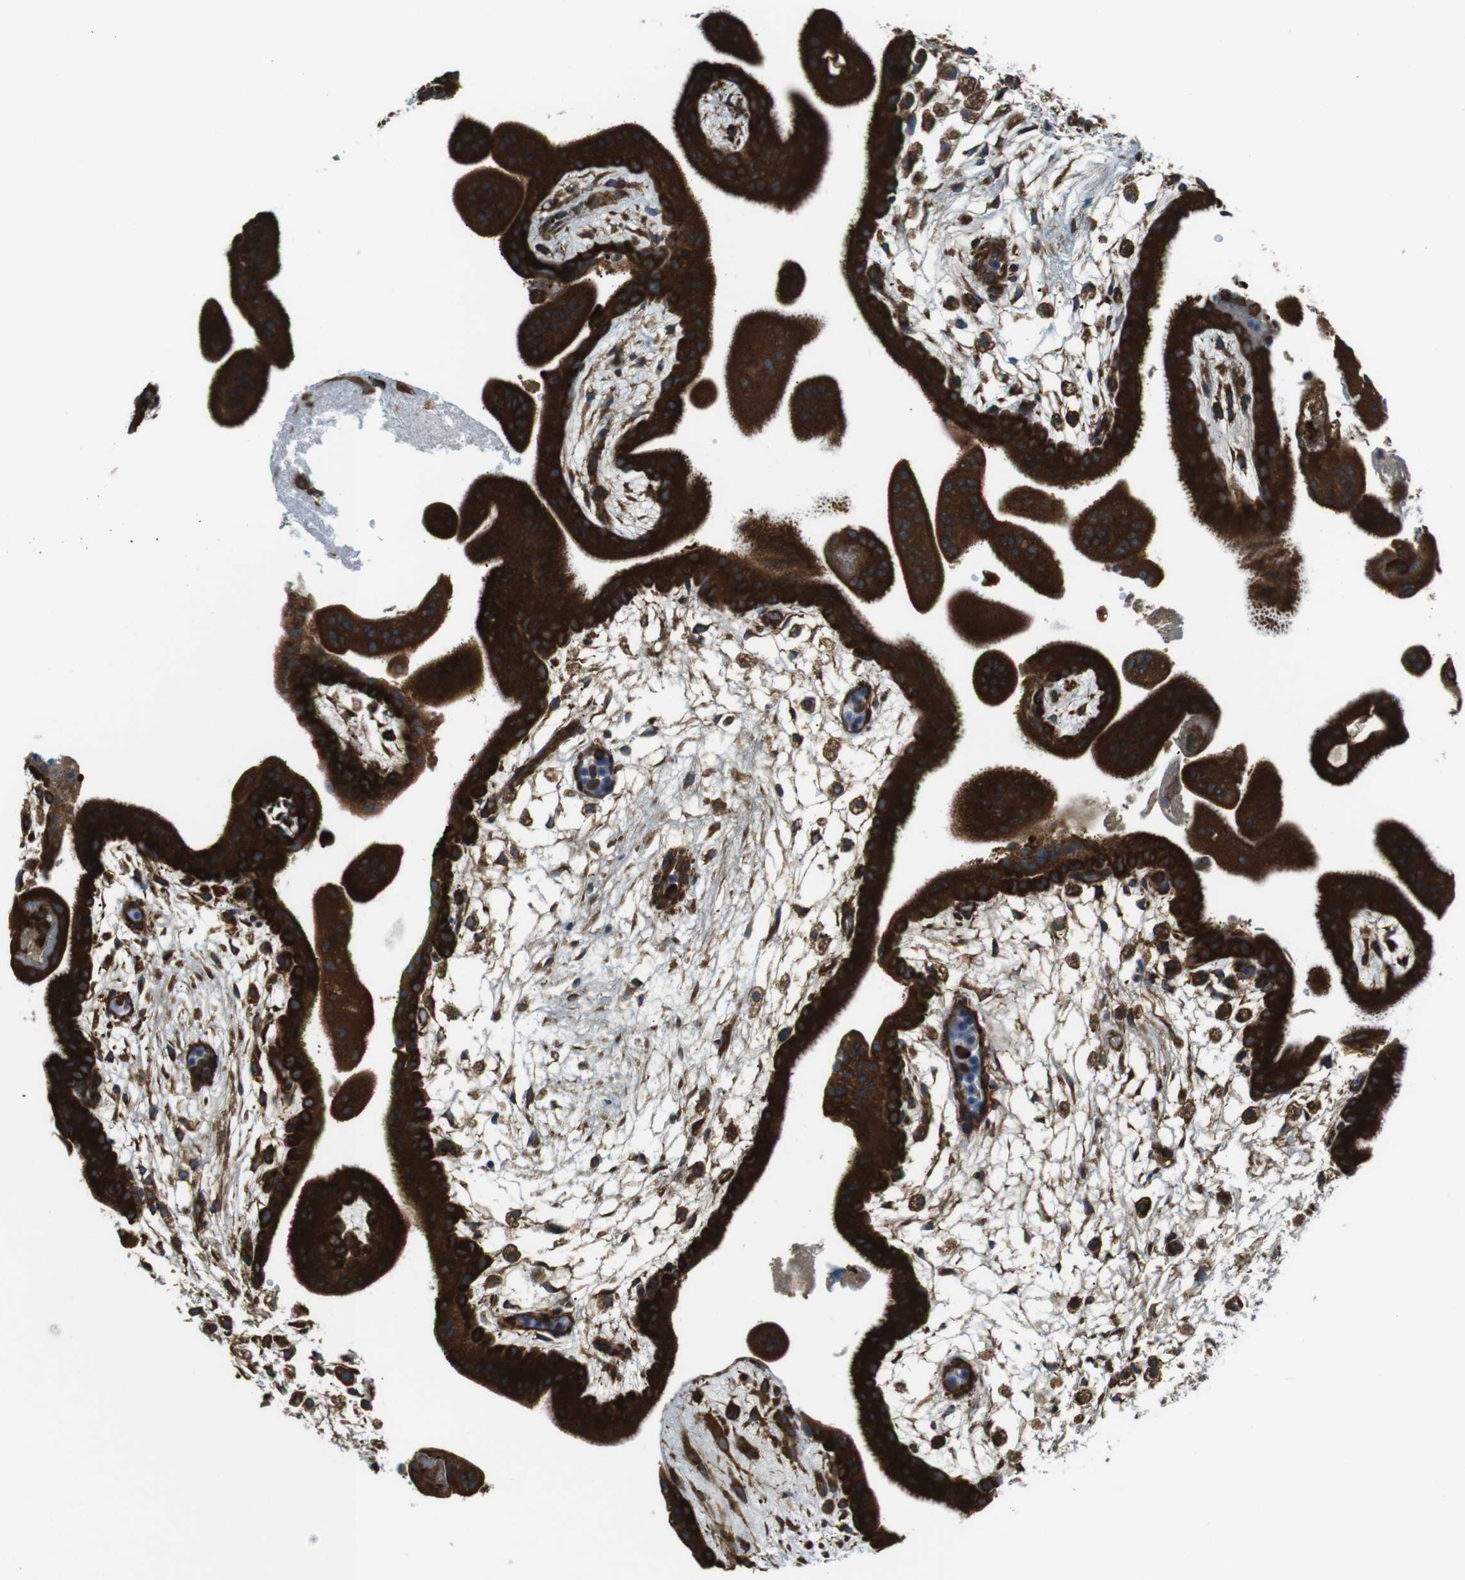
{"staining": {"intensity": "moderate", "quantity": ">75%", "location": "cytoplasmic/membranous"}, "tissue": "placenta", "cell_type": "Decidual cells", "image_type": "normal", "snomed": [{"axis": "morphology", "description": "Normal tissue, NOS"}, {"axis": "topography", "description": "Placenta"}], "caption": "Placenta stained with a brown dye demonstrates moderate cytoplasmic/membranous positive staining in about >75% of decidual cells.", "gene": "TSC1", "patient": {"sex": "female", "age": 35}}